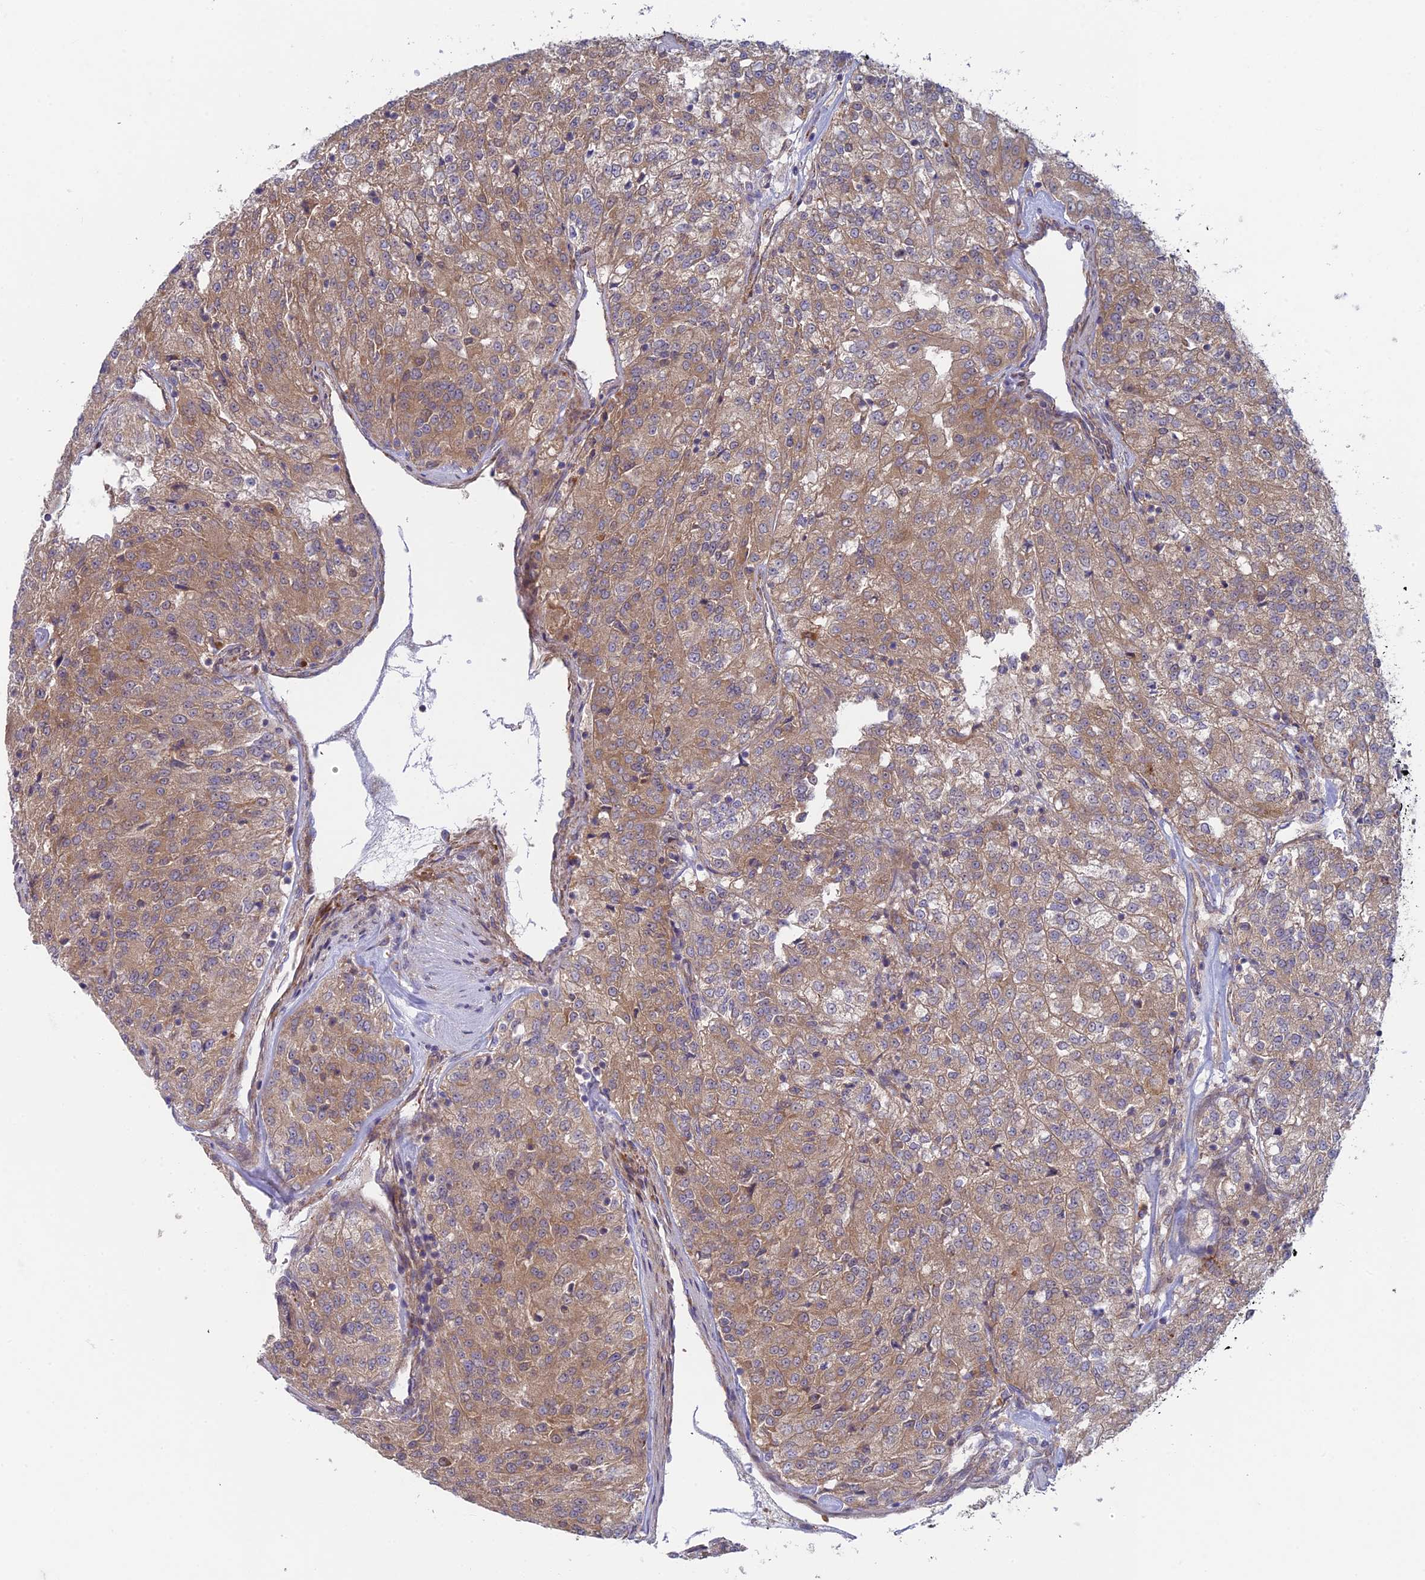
{"staining": {"intensity": "moderate", "quantity": ">75%", "location": "cytoplasmic/membranous"}, "tissue": "renal cancer", "cell_type": "Tumor cells", "image_type": "cancer", "snomed": [{"axis": "morphology", "description": "Adenocarcinoma, NOS"}, {"axis": "topography", "description": "Kidney"}], "caption": "DAB (3,3'-diaminobenzidine) immunohistochemical staining of adenocarcinoma (renal) displays moderate cytoplasmic/membranous protein positivity in approximately >75% of tumor cells.", "gene": "INCA1", "patient": {"sex": "female", "age": 63}}